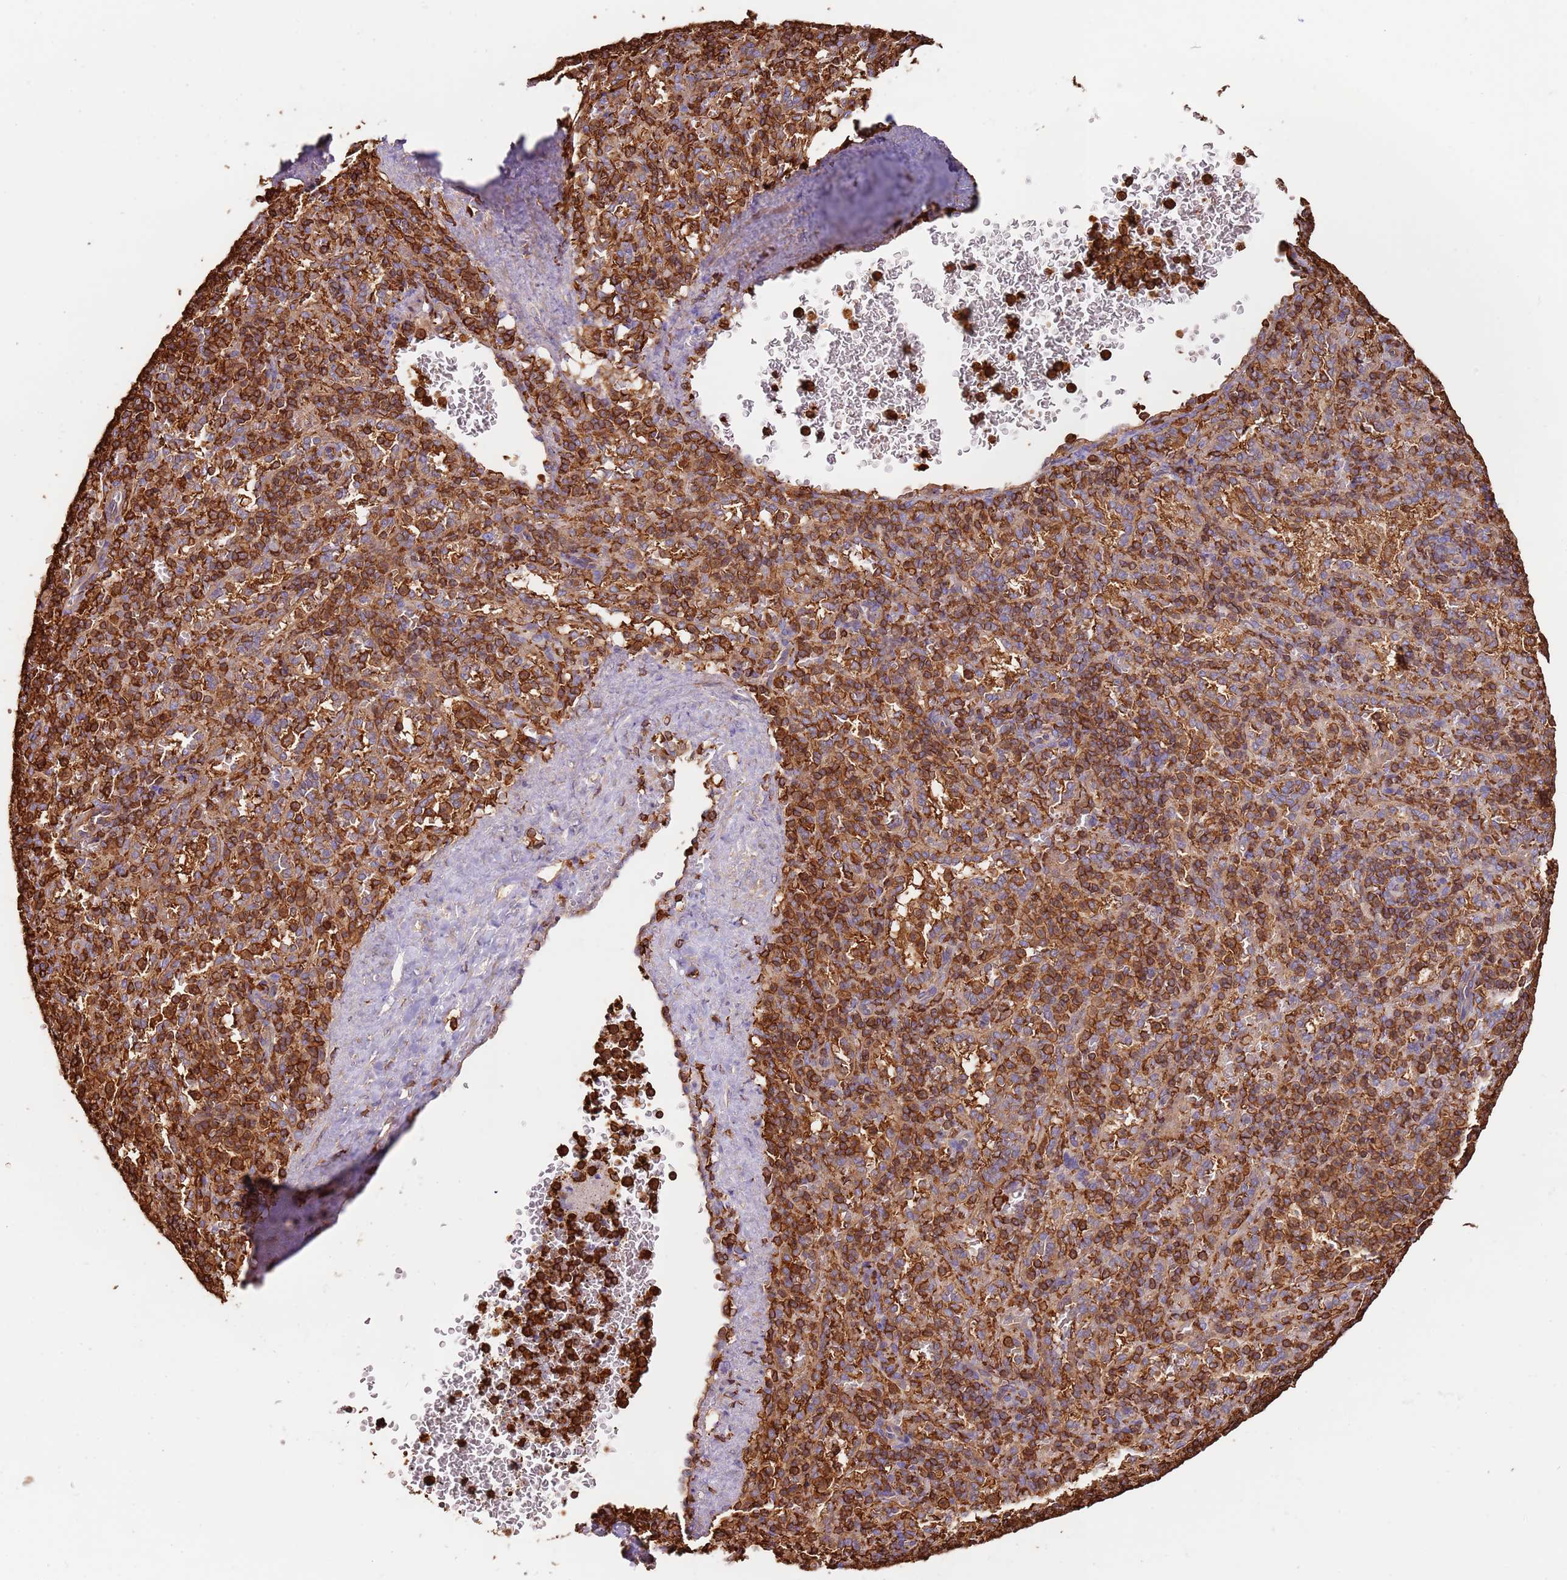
{"staining": {"intensity": "strong", "quantity": "25%-75%", "location": "cytoplasmic/membranous"}, "tissue": "spleen", "cell_type": "Cells in red pulp", "image_type": "normal", "snomed": [{"axis": "morphology", "description": "Normal tissue, NOS"}, {"axis": "topography", "description": "Spleen"}], "caption": "Protein expression analysis of unremarkable human spleen reveals strong cytoplasmic/membranous positivity in approximately 25%-75% of cells in red pulp. The protein of interest is stained brown, and the nuclei are stained in blue (DAB IHC with brightfield microscopy, high magnification).", "gene": "OR6P1", "patient": {"sex": "female", "age": 21}}